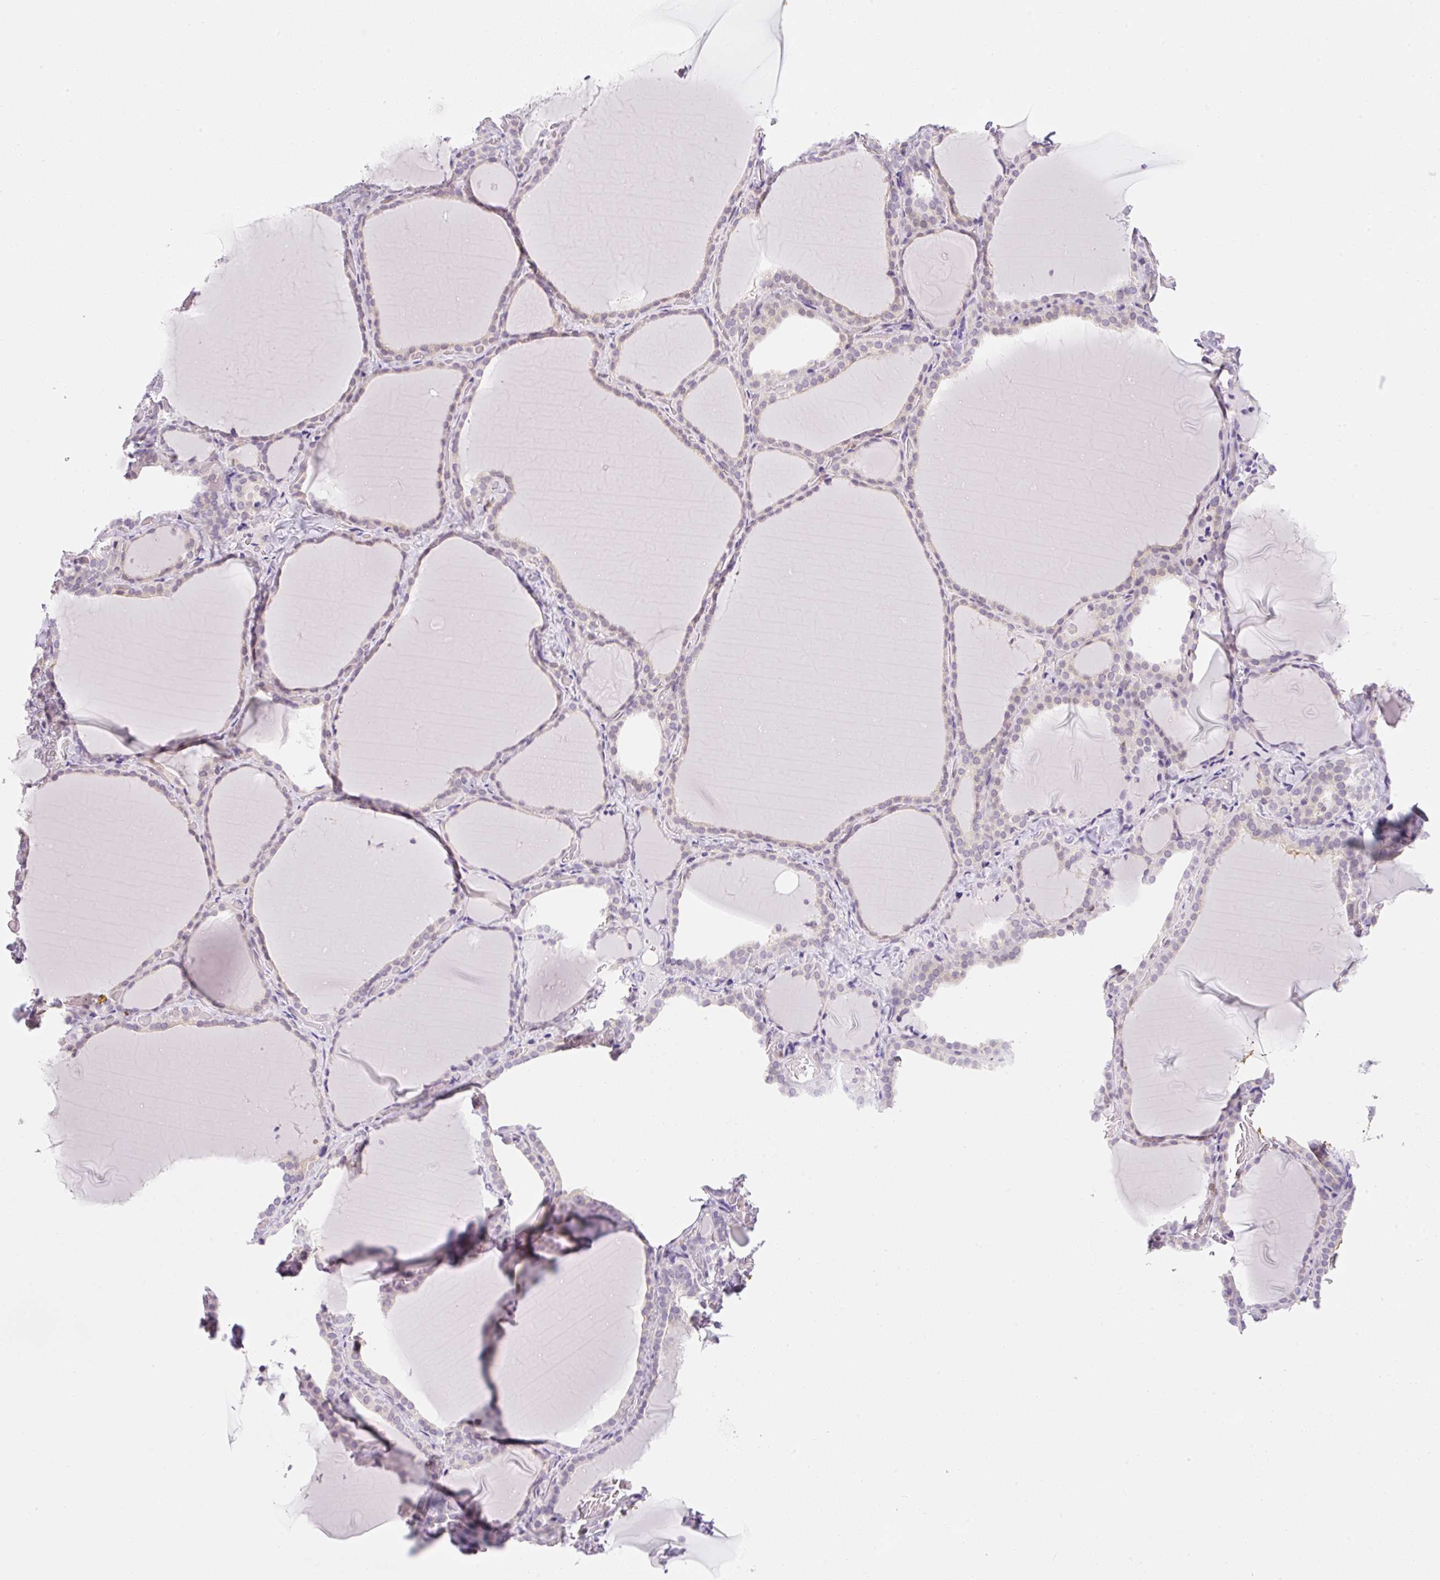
{"staining": {"intensity": "weak", "quantity": "<25%", "location": "nuclear"}, "tissue": "thyroid gland", "cell_type": "Glandular cells", "image_type": "normal", "snomed": [{"axis": "morphology", "description": "Normal tissue, NOS"}, {"axis": "topography", "description": "Thyroid gland"}], "caption": "This is a image of immunohistochemistry (IHC) staining of normal thyroid gland, which shows no positivity in glandular cells. (IHC, brightfield microscopy, high magnification).", "gene": "SYNE3", "patient": {"sex": "female", "age": 22}}